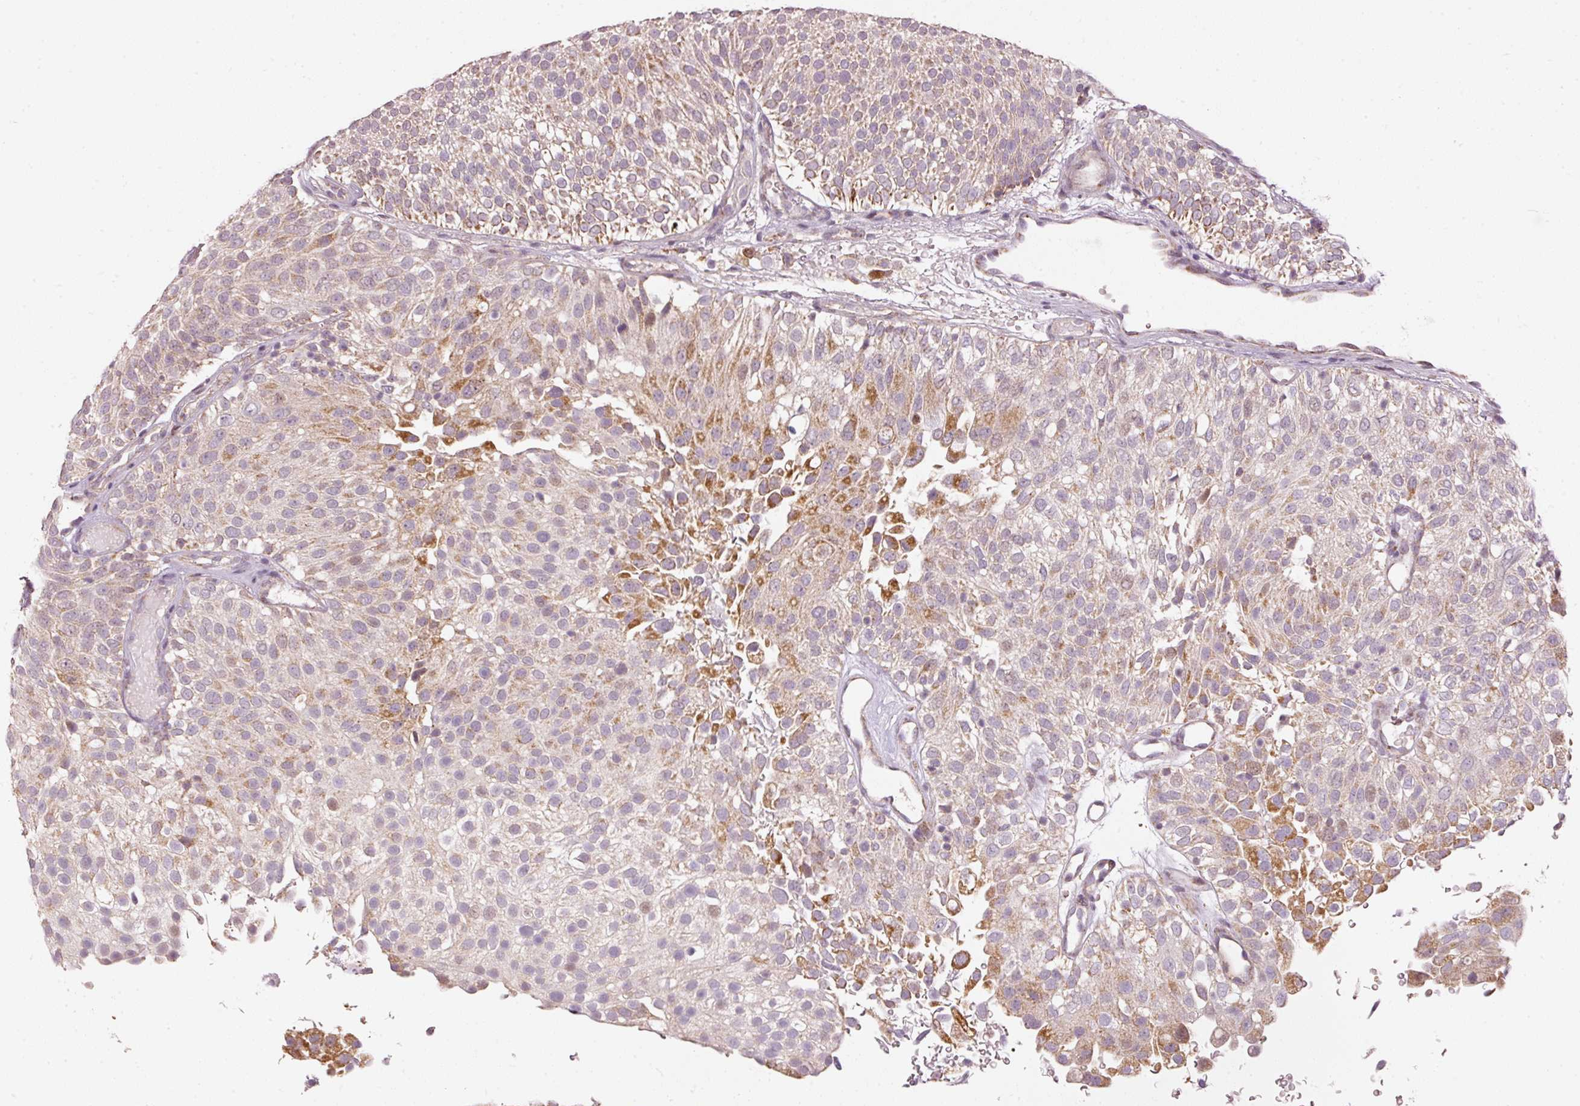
{"staining": {"intensity": "moderate", "quantity": "<25%", "location": "cytoplasmic/membranous"}, "tissue": "urothelial cancer", "cell_type": "Tumor cells", "image_type": "cancer", "snomed": [{"axis": "morphology", "description": "Urothelial carcinoma, Low grade"}, {"axis": "topography", "description": "Urinary bladder"}], "caption": "Immunohistochemical staining of urothelial cancer reveals moderate cytoplasmic/membranous protein positivity in about <25% of tumor cells.", "gene": "TOB2", "patient": {"sex": "male", "age": 78}}